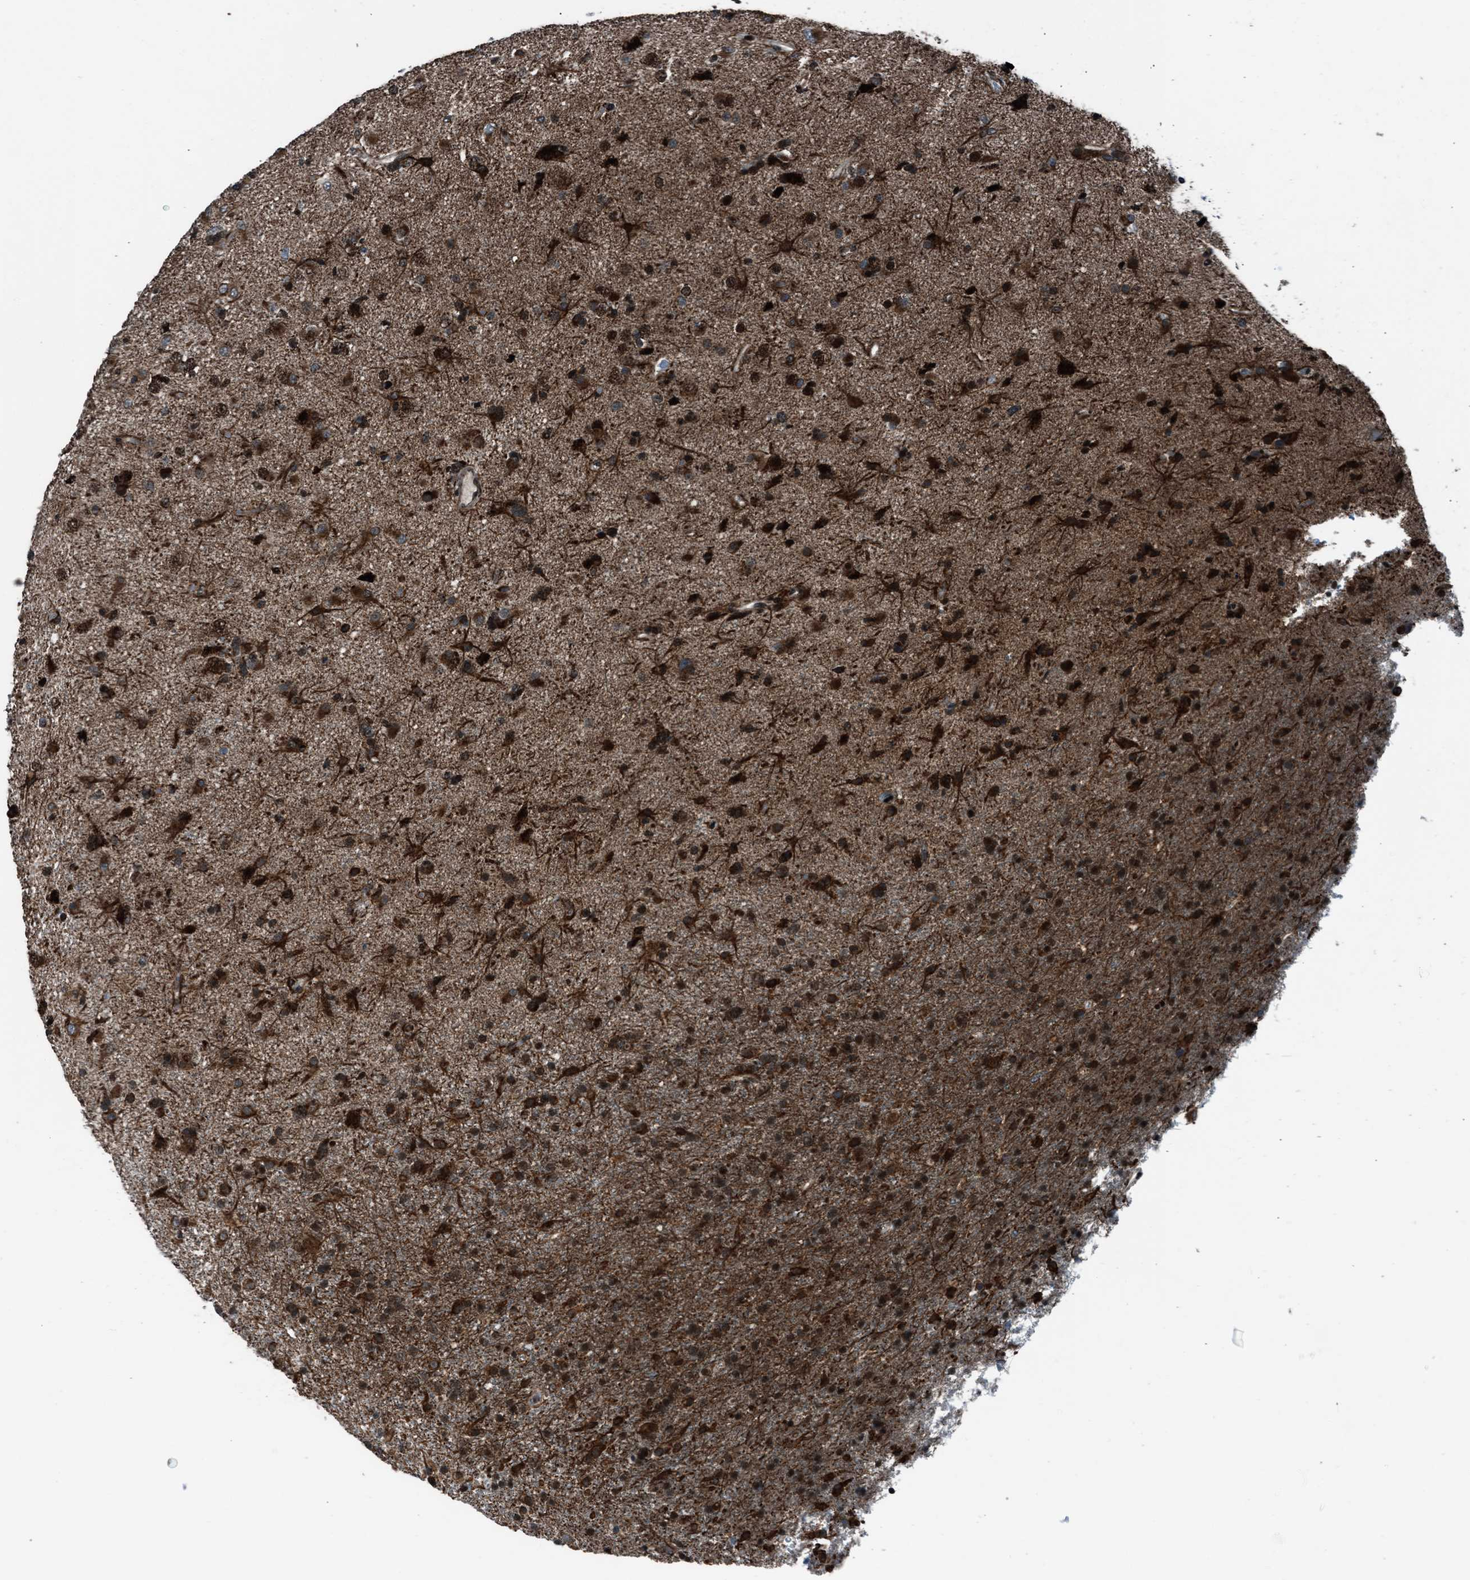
{"staining": {"intensity": "moderate", "quantity": ">75%", "location": "cytoplasmic/membranous,nuclear"}, "tissue": "glioma", "cell_type": "Tumor cells", "image_type": "cancer", "snomed": [{"axis": "morphology", "description": "Glioma, malignant, Low grade"}, {"axis": "topography", "description": "Brain"}], "caption": "A high-resolution image shows IHC staining of glioma, which reveals moderate cytoplasmic/membranous and nuclear positivity in approximately >75% of tumor cells.", "gene": "MORC3", "patient": {"sex": "male", "age": 65}}